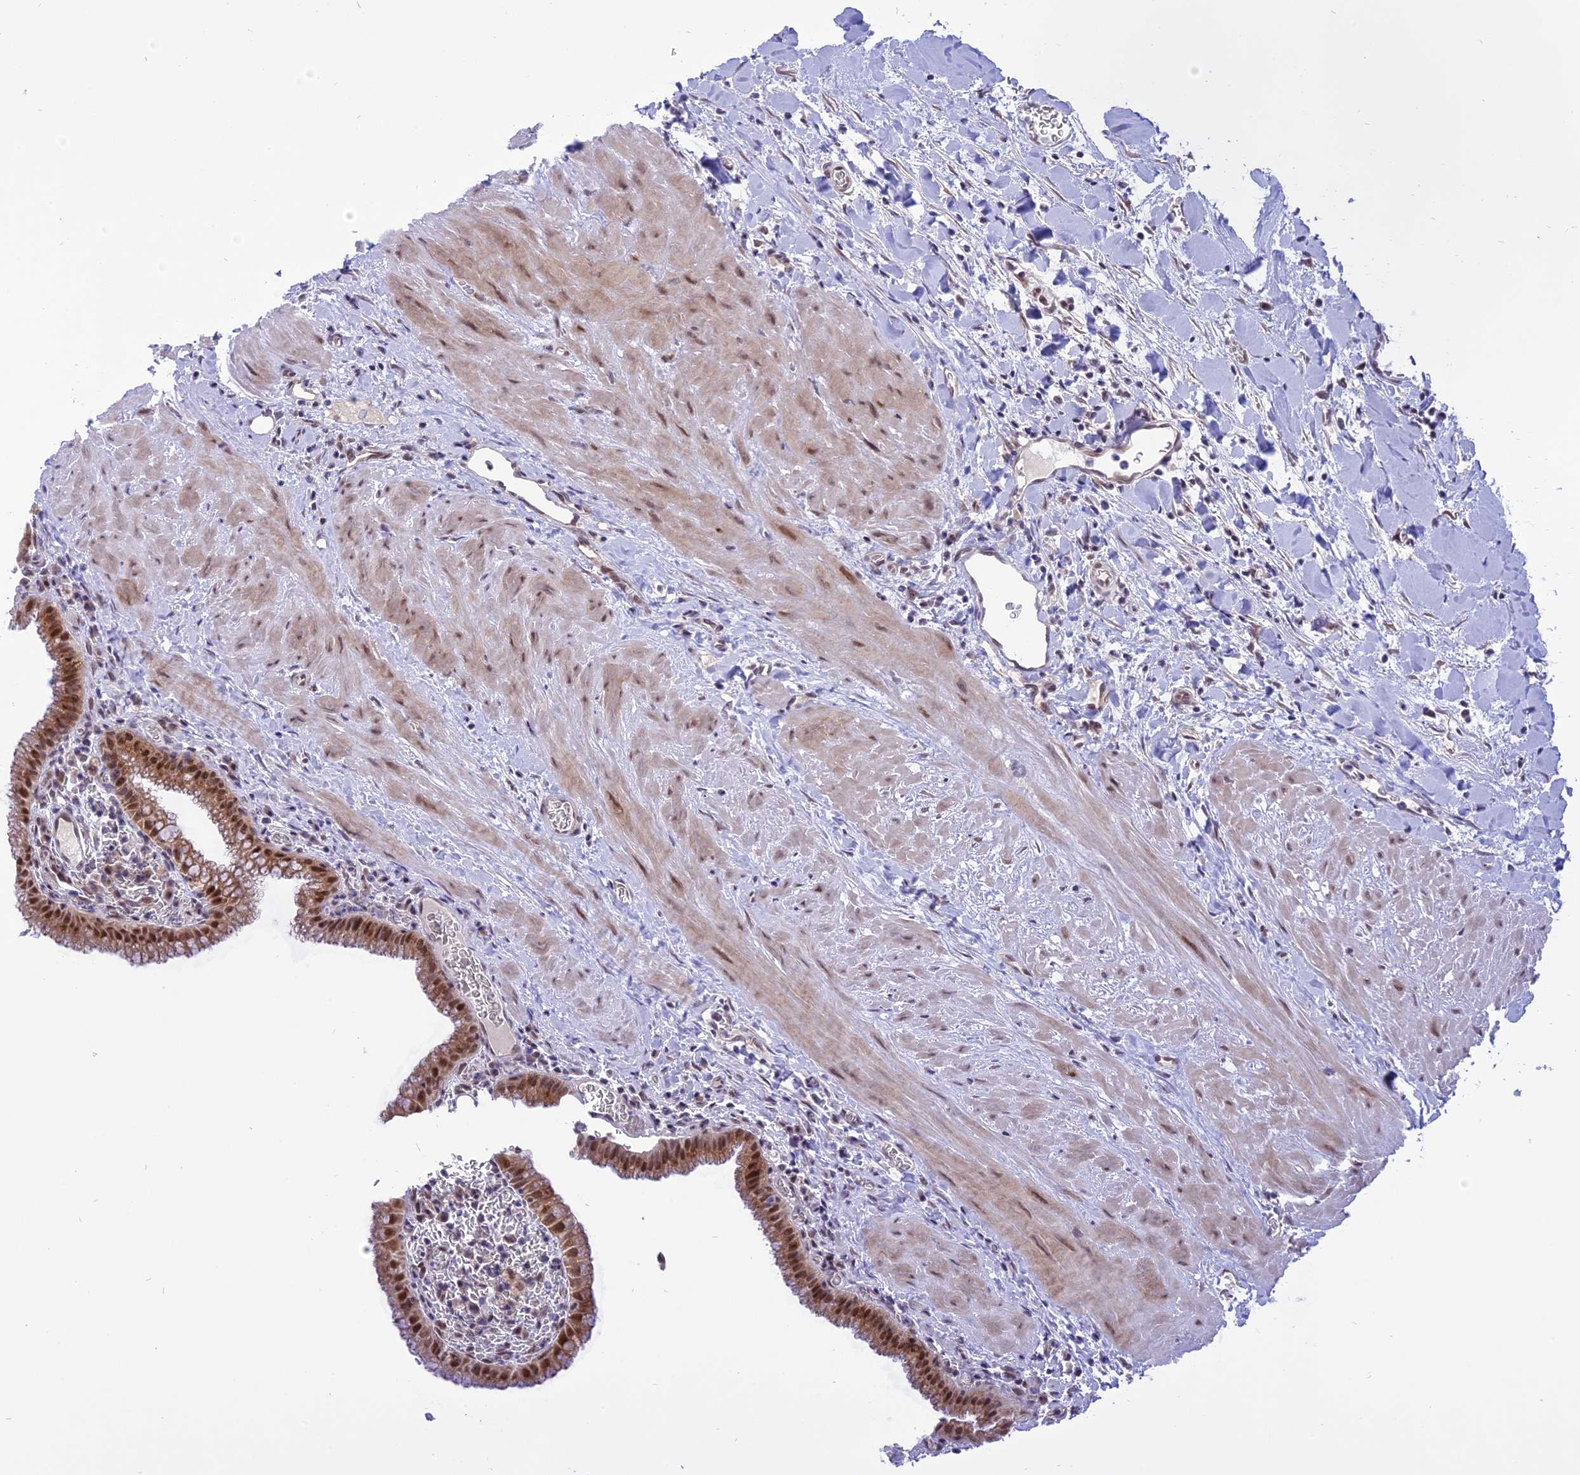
{"staining": {"intensity": "moderate", "quantity": ">75%", "location": "cytoplasmic/membranous,nuclear"}, "tissue": "gallbladder", "cell_type": "Glandular cells", "image_type": "normal", "snomed": [{"axis": "morphology", "description": "Normal tissue, NOS"}, {"axis": "topography", "description": "Gallbladder"}], "caption": "Immunohistochemistry photomicrograph of unremarkable human gallbladder stained for a protein (brown), which reveals medium levels of moderate cytoplasmic/membranous,nuclear expression in approximately >75% of glandular cells.", "gene": "ZNF837", "patient": {"sex": "male", "age": 78}}